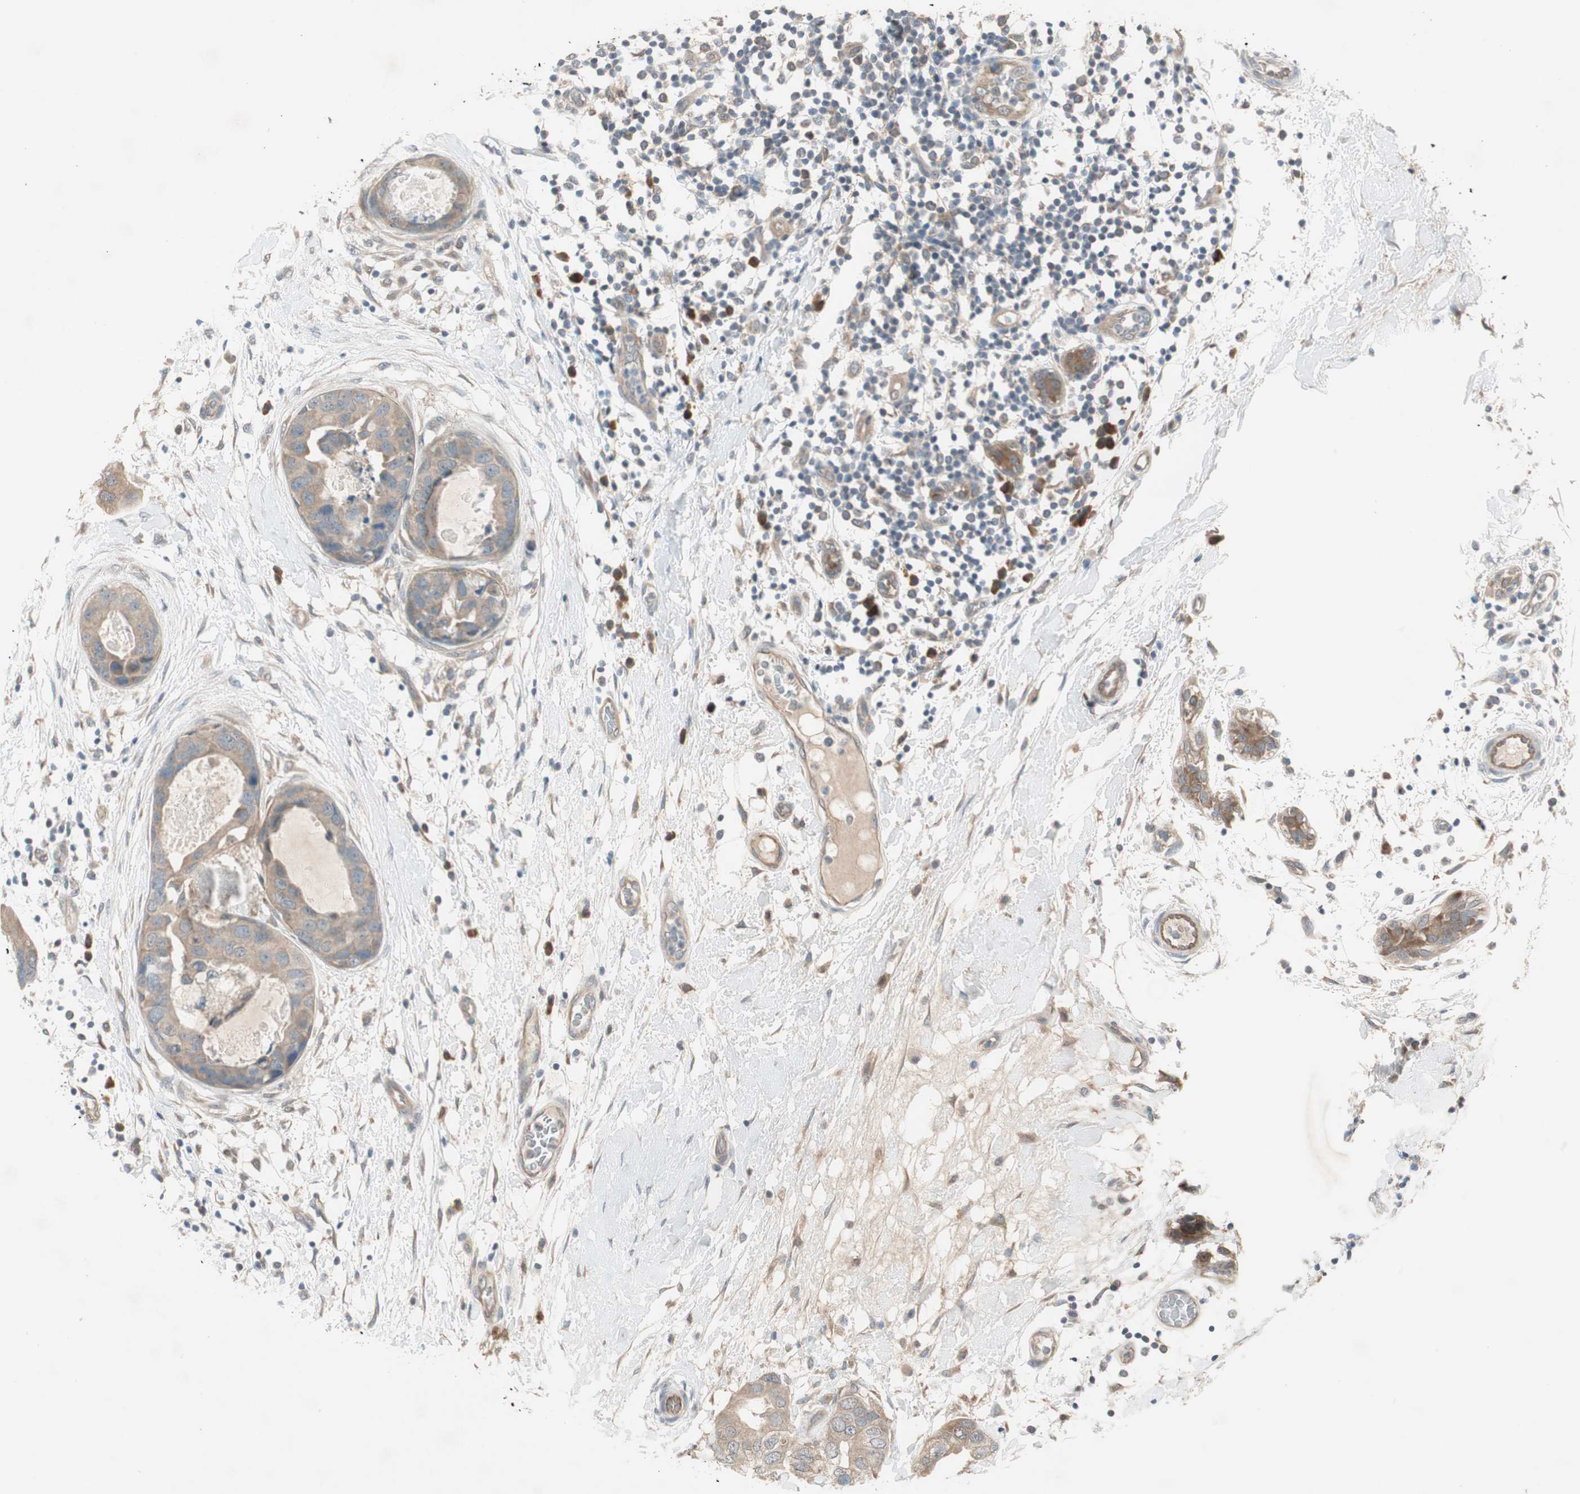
{"staining": {"intensity": "moderate", "quantity": ">75%", "location": "cytoplasmic/membranous"}, "tissue": "breast cancer", "cell_type": "Tumor cells", "image_type": "cancer", "snomed": [{"axis": "morphology", "description": "Duct carcinoma"}, {"axis": "topography", "description": "Breast"}], "caption": "Breast intraductal carcinoma tissue demonstrates moderate cytoplasmic/membranous positivity in about >75% of tumor cells, visualized by immunohistochemistry.", "gene": "NCLN", "patient": {"sex": "female", "age": 40}}